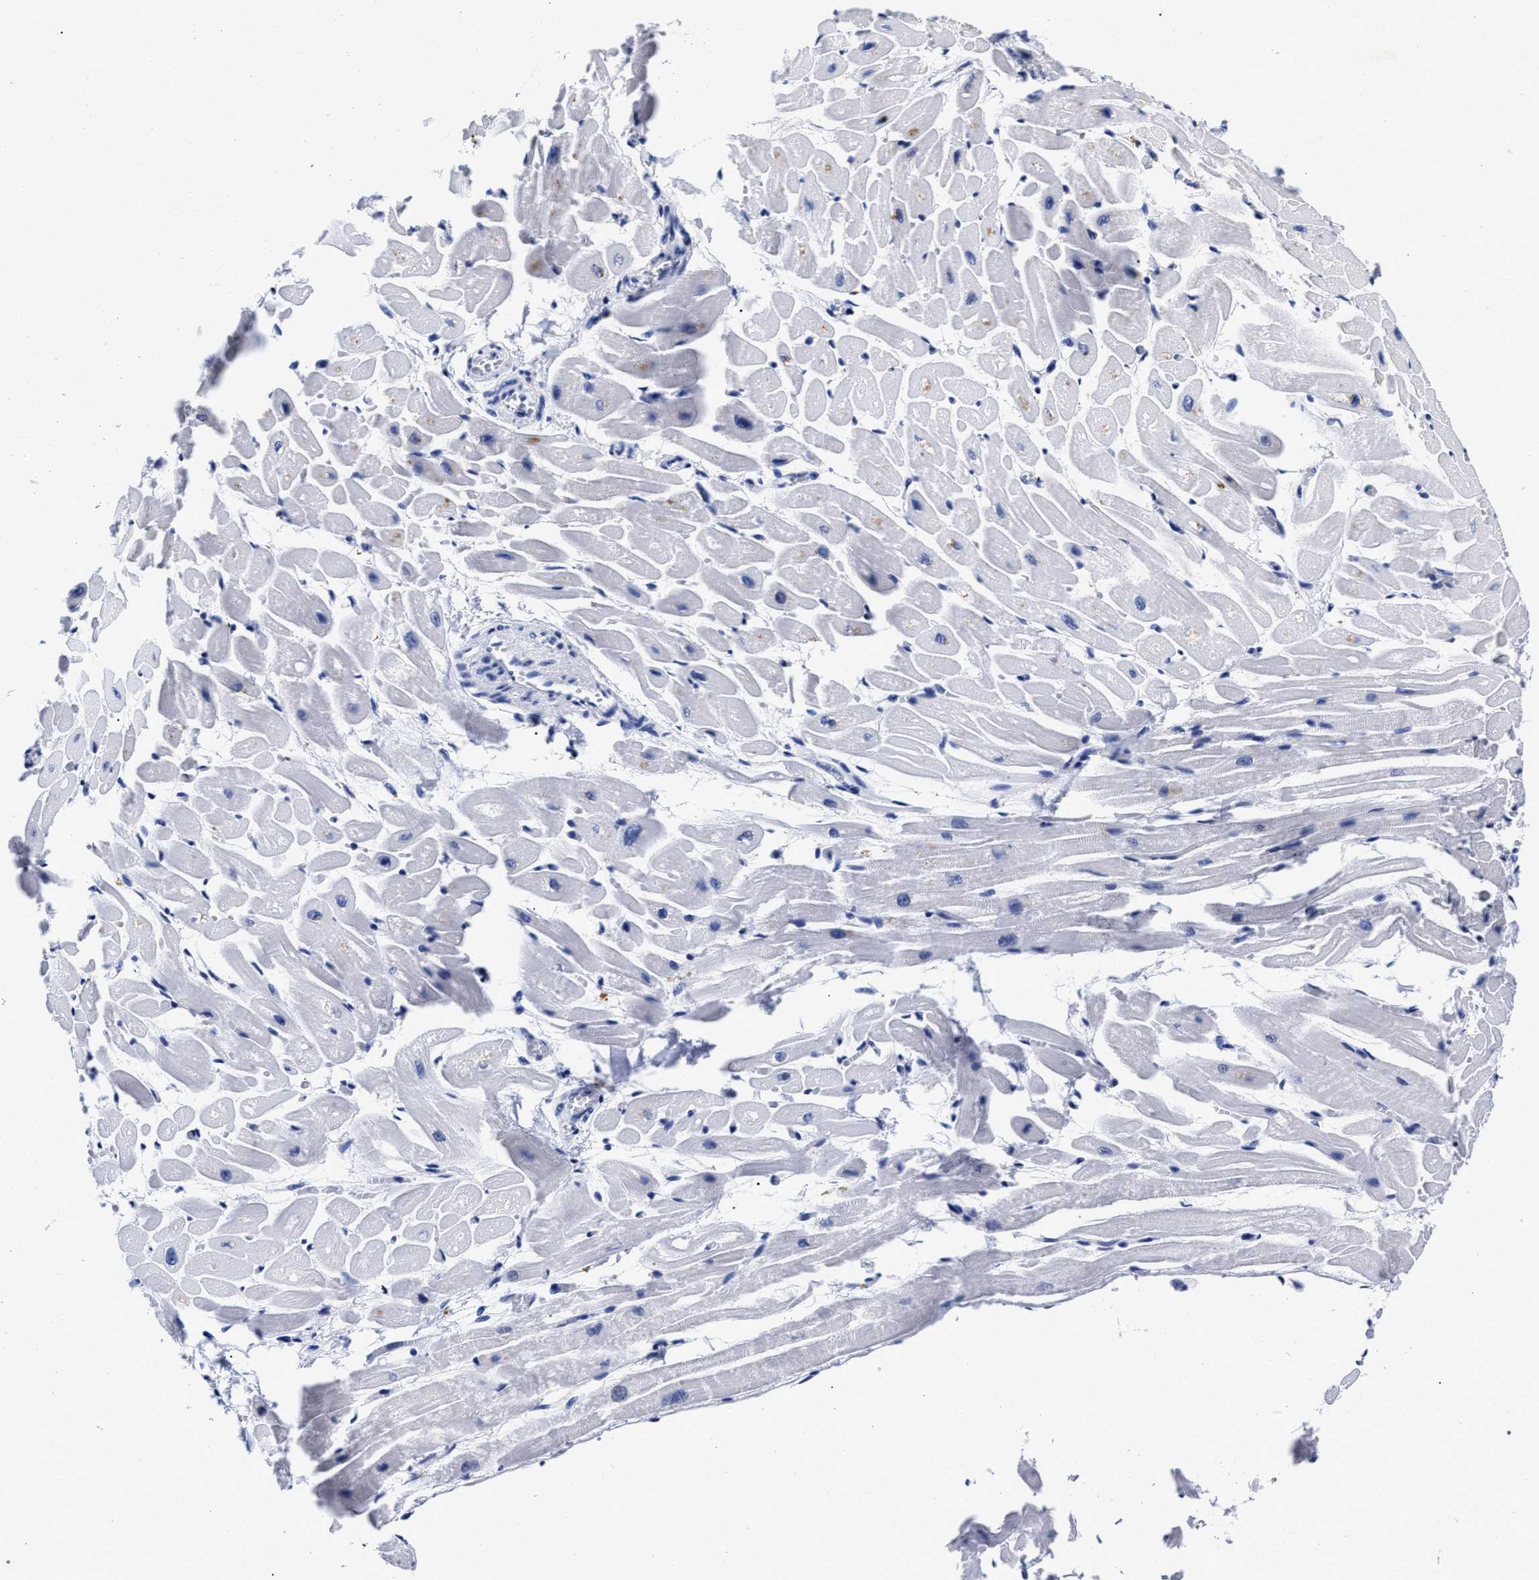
{"staining": {"intensity": "moderate", "quantity": "<25%", "location": "cytoplasmic/membranous"}, "tissue": "heart muscle", "cell_type": "Cardiomyocytes", "image_type": "normal", "snomed": [{"axis": "morphology", "description": "Normal tissue, NOS"}, {"axis": "topography", "description": "Heart"}], "caption": "Protein expression analysis of unremarkable human heart muscle reveals moderate cytoplasmic/membranous expression in approximately <25% of cardiomyocytes. (IHC, brightfield microscopy, high magnification).", "gene": "LRRC8E", "patient": {"sex": "male", "age": 45}}